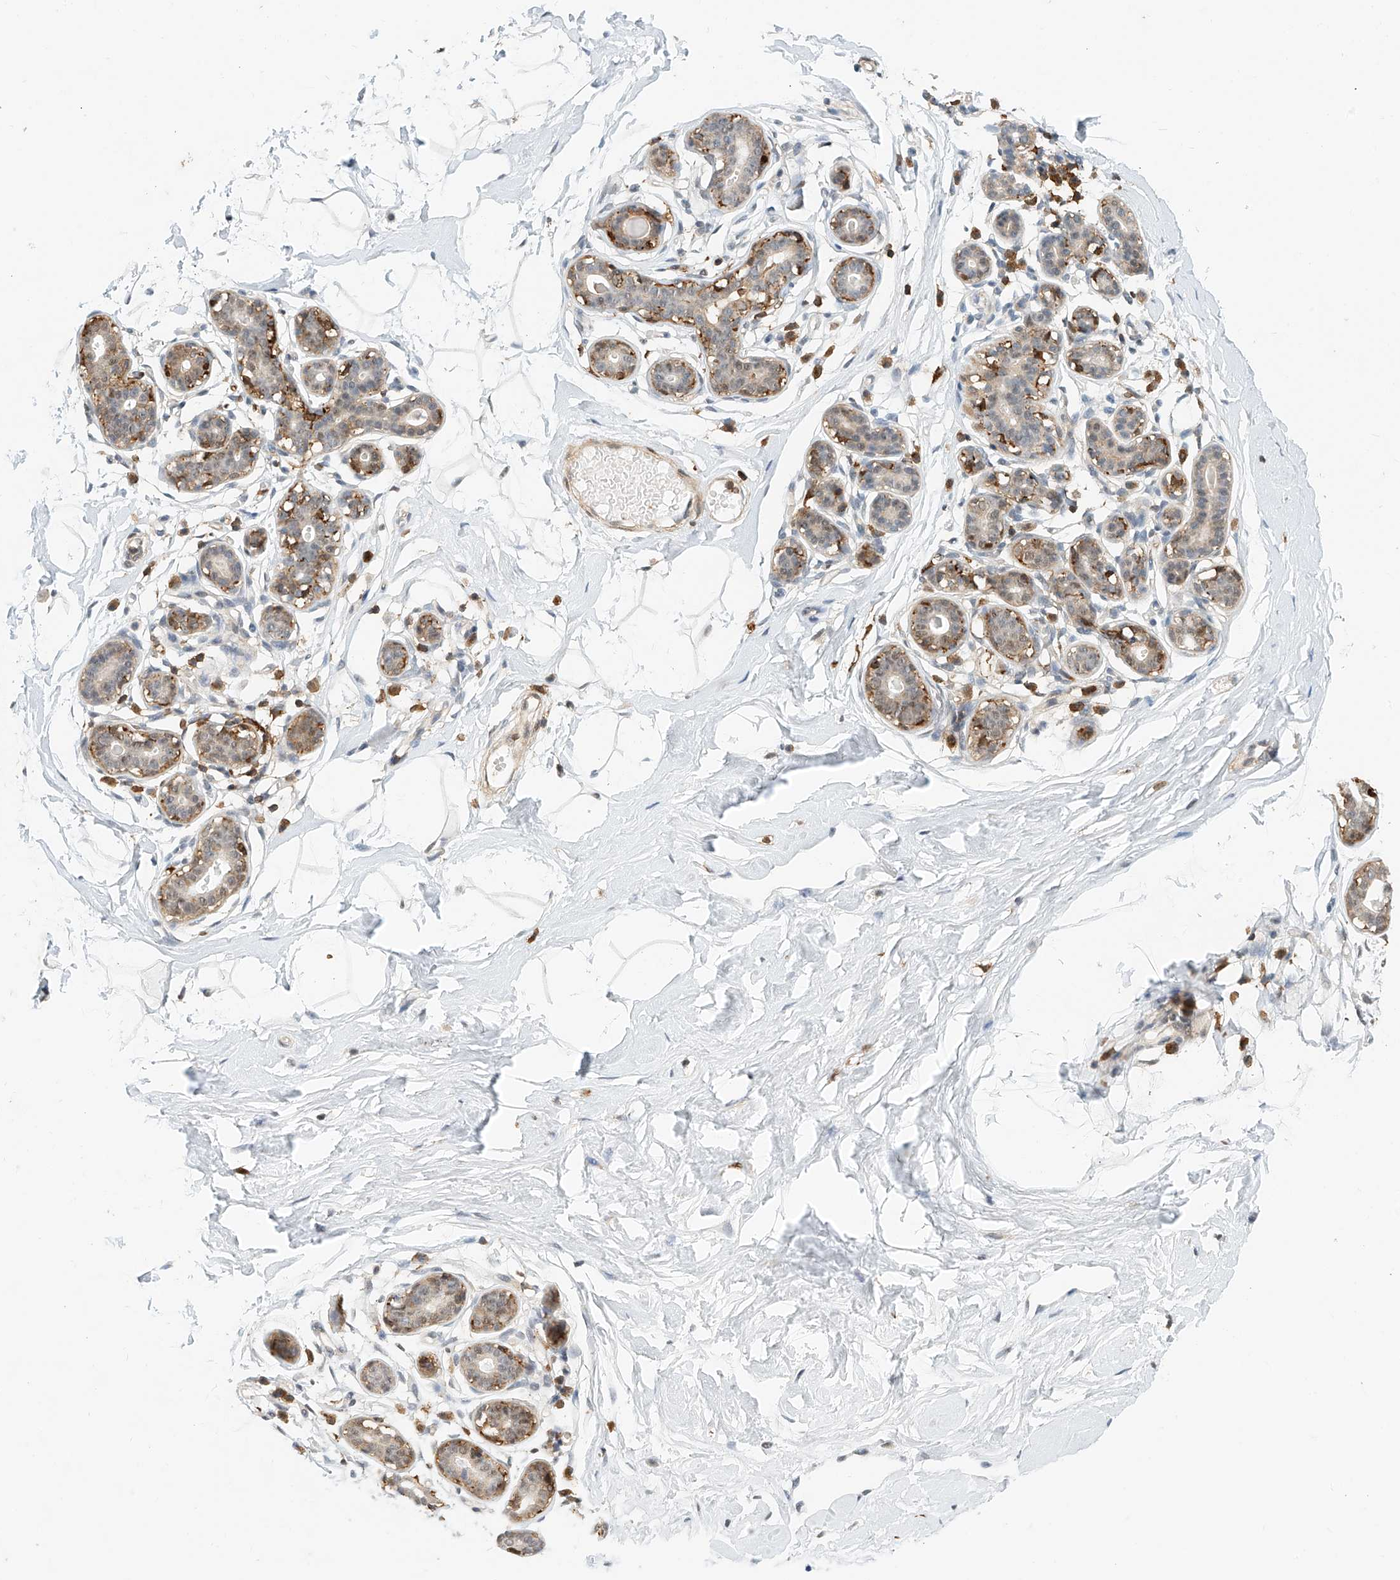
{"staining": {"intensity": "negative", "quantity": "none", "location": "none"}, "tissue": "breast", "cell_type": "Adipocytes", "image_type": "normal", "snomed": [{"axis": "morphology", "description": "Normal tissue, NOS"}, {"axis": "topography", "description": "Breast"}], "caption": "Immunohistochemistry image of benign breast: human breast stained with DAB reveals no significant protein positivity in adipocytes. (DAB (3,3'-diaminobenzidine) immunohistochemistry visualized using brightfield microscopy, high magnification).", "gene": "MICAL1", "patient": {"sex": "female", "age": 23}}